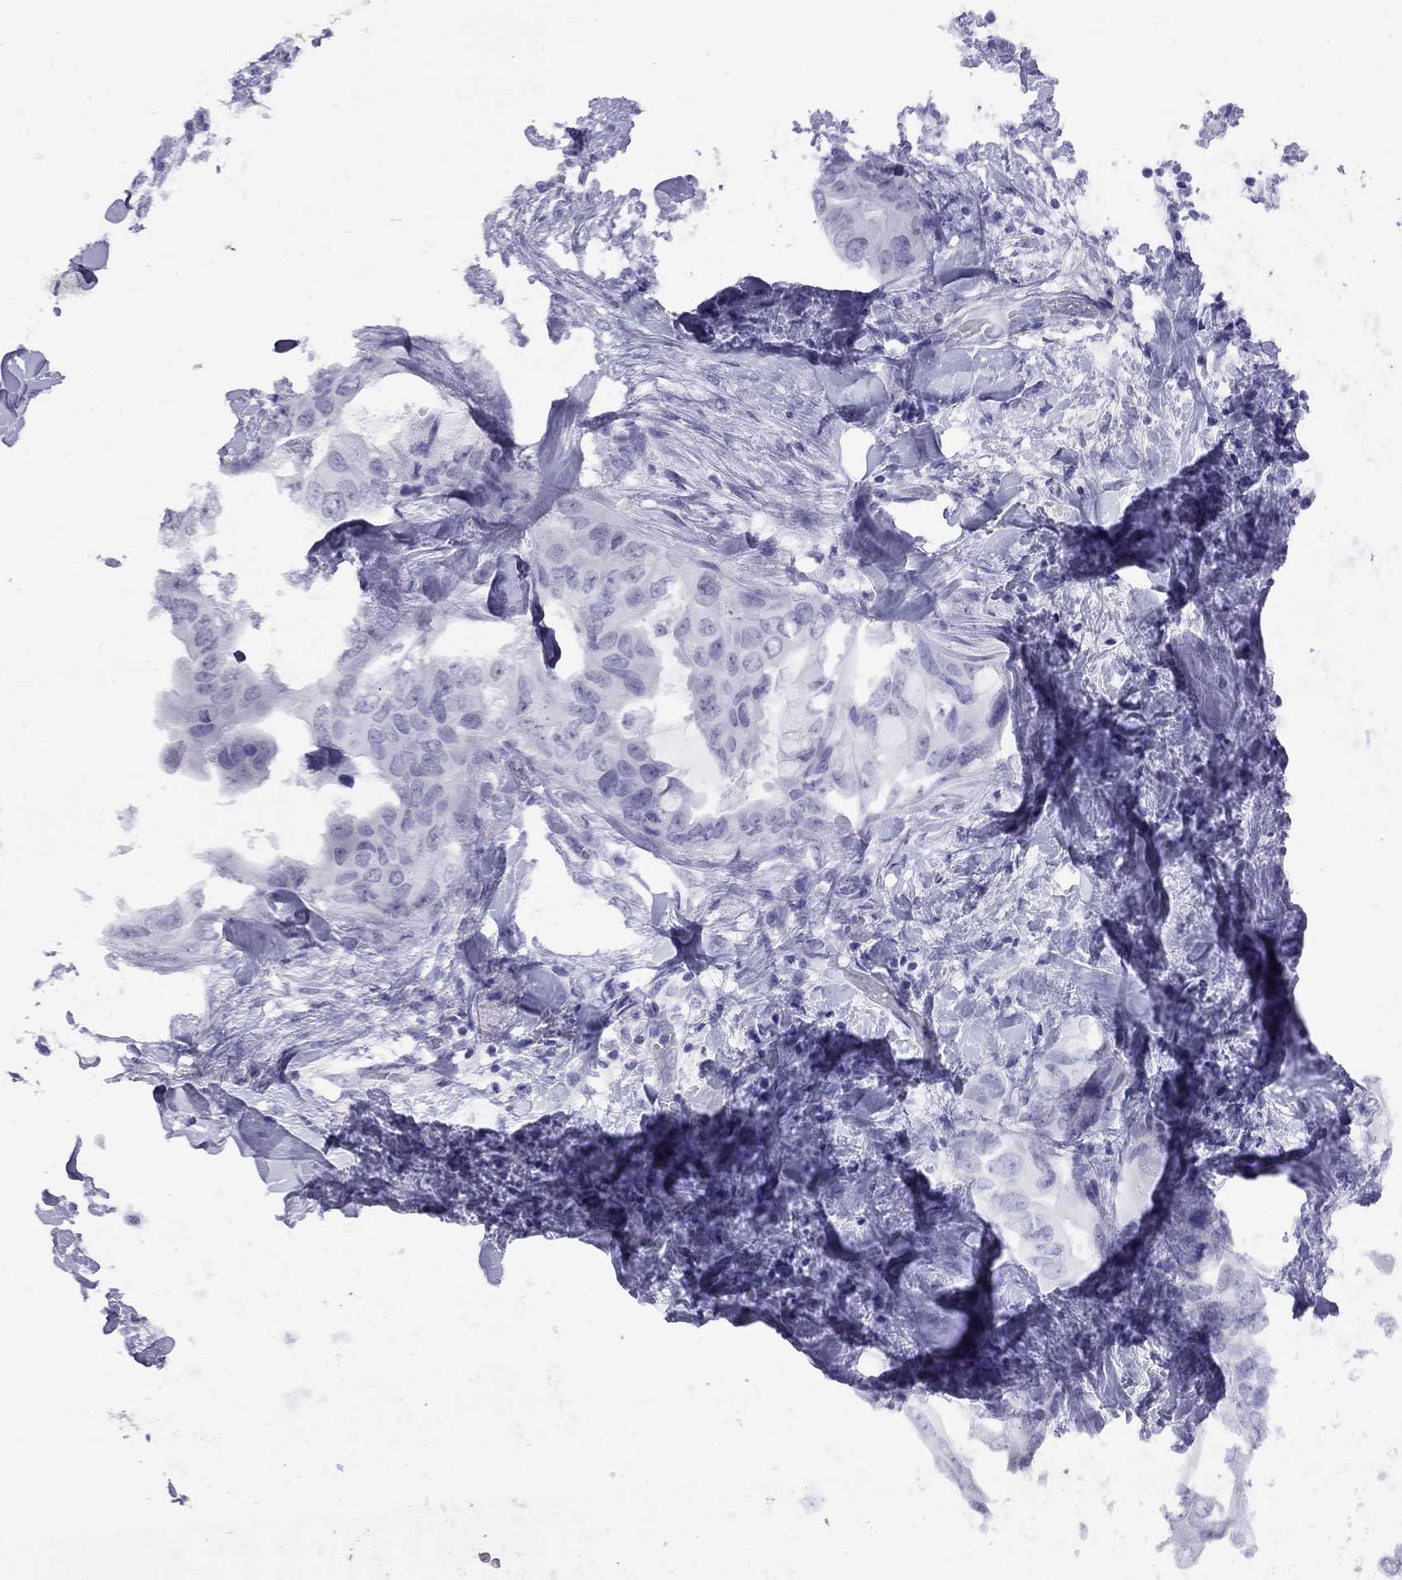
{"staining": {"intensity": "negative", "quantity": "none", "location": "none"}, "tissue": "breast cancer", "cell_type": "Tumor cells", "image_type": "cancer", "snomed": [{"axis": "morphology", "description": "Normal tissue, NOS"}, {"axis": "morphology", "description": "Duct carcinoma"}, {"axis": "topography", "description": "Breast"}], "caption": "There is no significant positivity in tumor cells of breast cancer. The staining was performed using DAB (3,3'-diaminobenzidine) to visualize the protein expression in brown, while the nuclei were stained in blue with hematoxylin (Magnification: 20x).", "gene": "LYAR", "patient": {"sex": "female", "age": 40}}